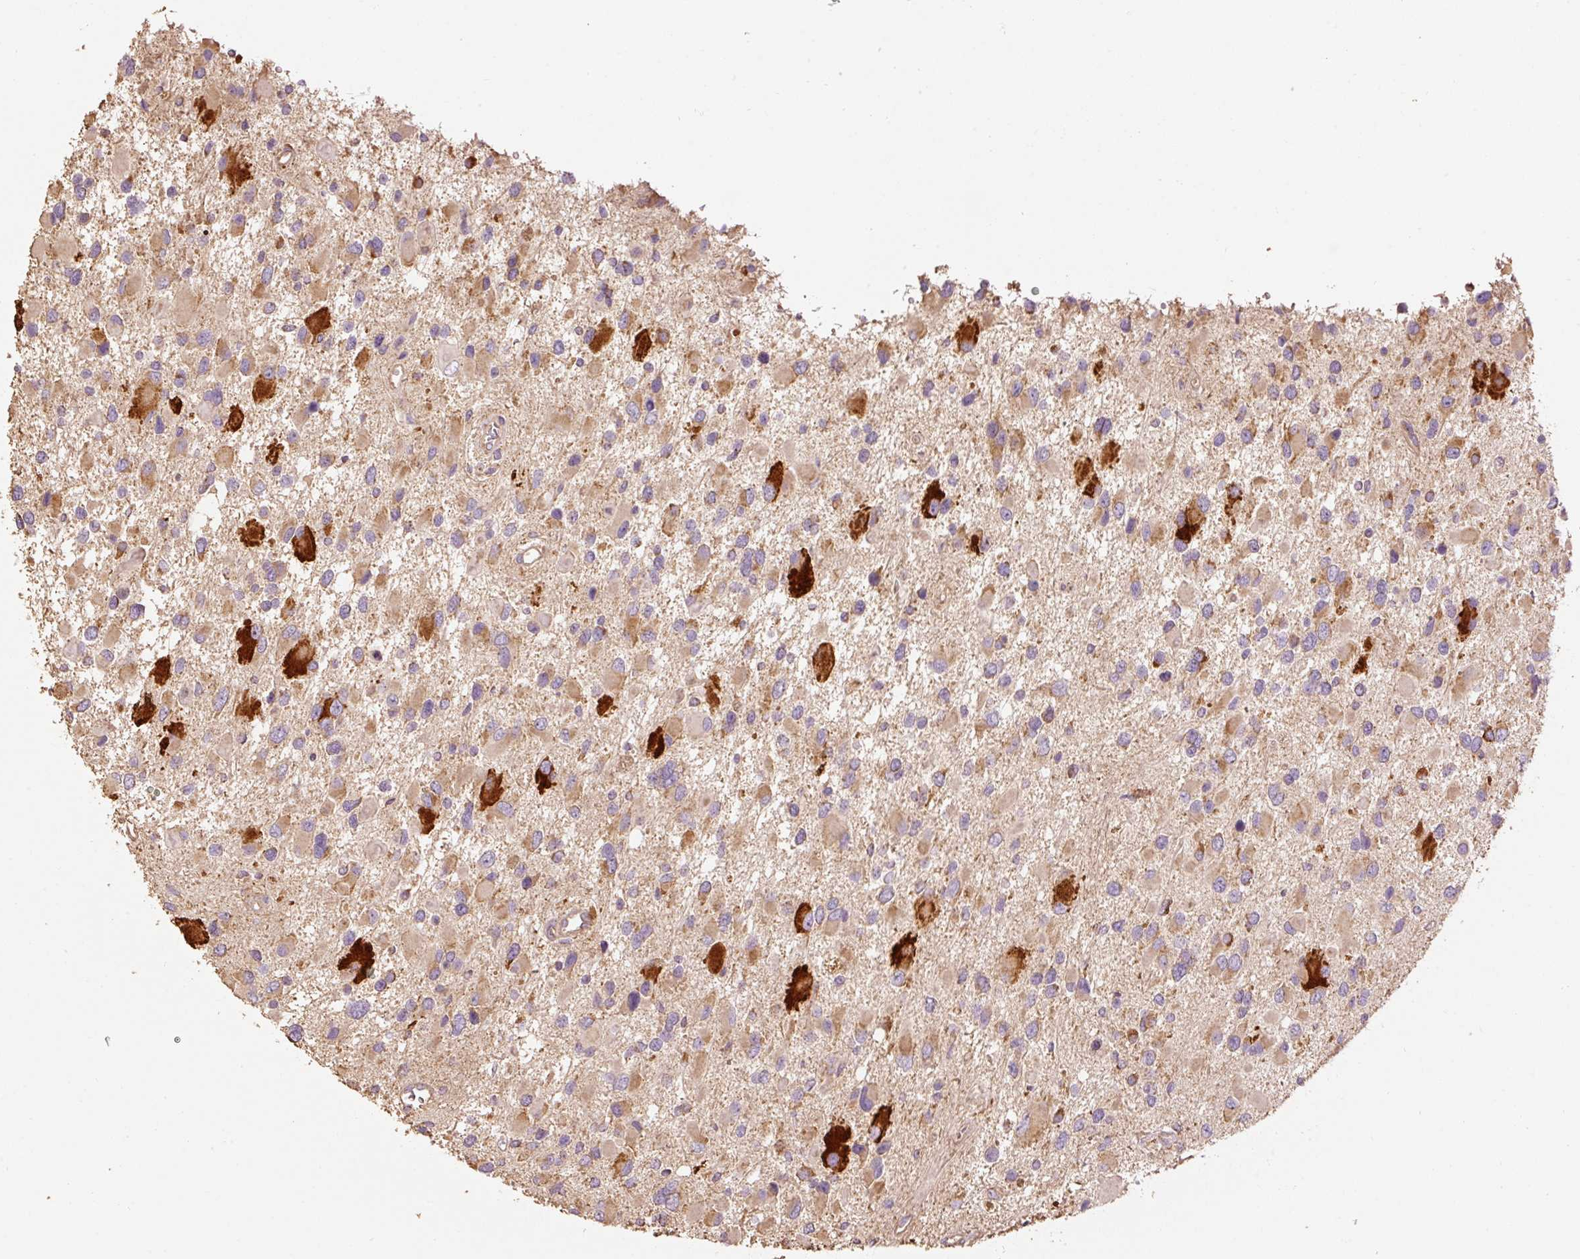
{"staining": {"intensity": "moderate", "quantity": "25%-75%", "location": "cytoplasmic/membranous"}, "tissue": "glioma", "cell_type": "Tumor cells", "image_type": "cancer", "snomed": [{"axis": "morphology", "description": "Glioma, malignant, High grade"}, {"axis": "topography", "description": "Brain"}], "caption": "Tumor cells display moderate cytoplasmic/membranous expression in about 25%-75% of cells in glioma.", "gene": "EFHC1", "patient": {"sex": "male", "age": 53}}